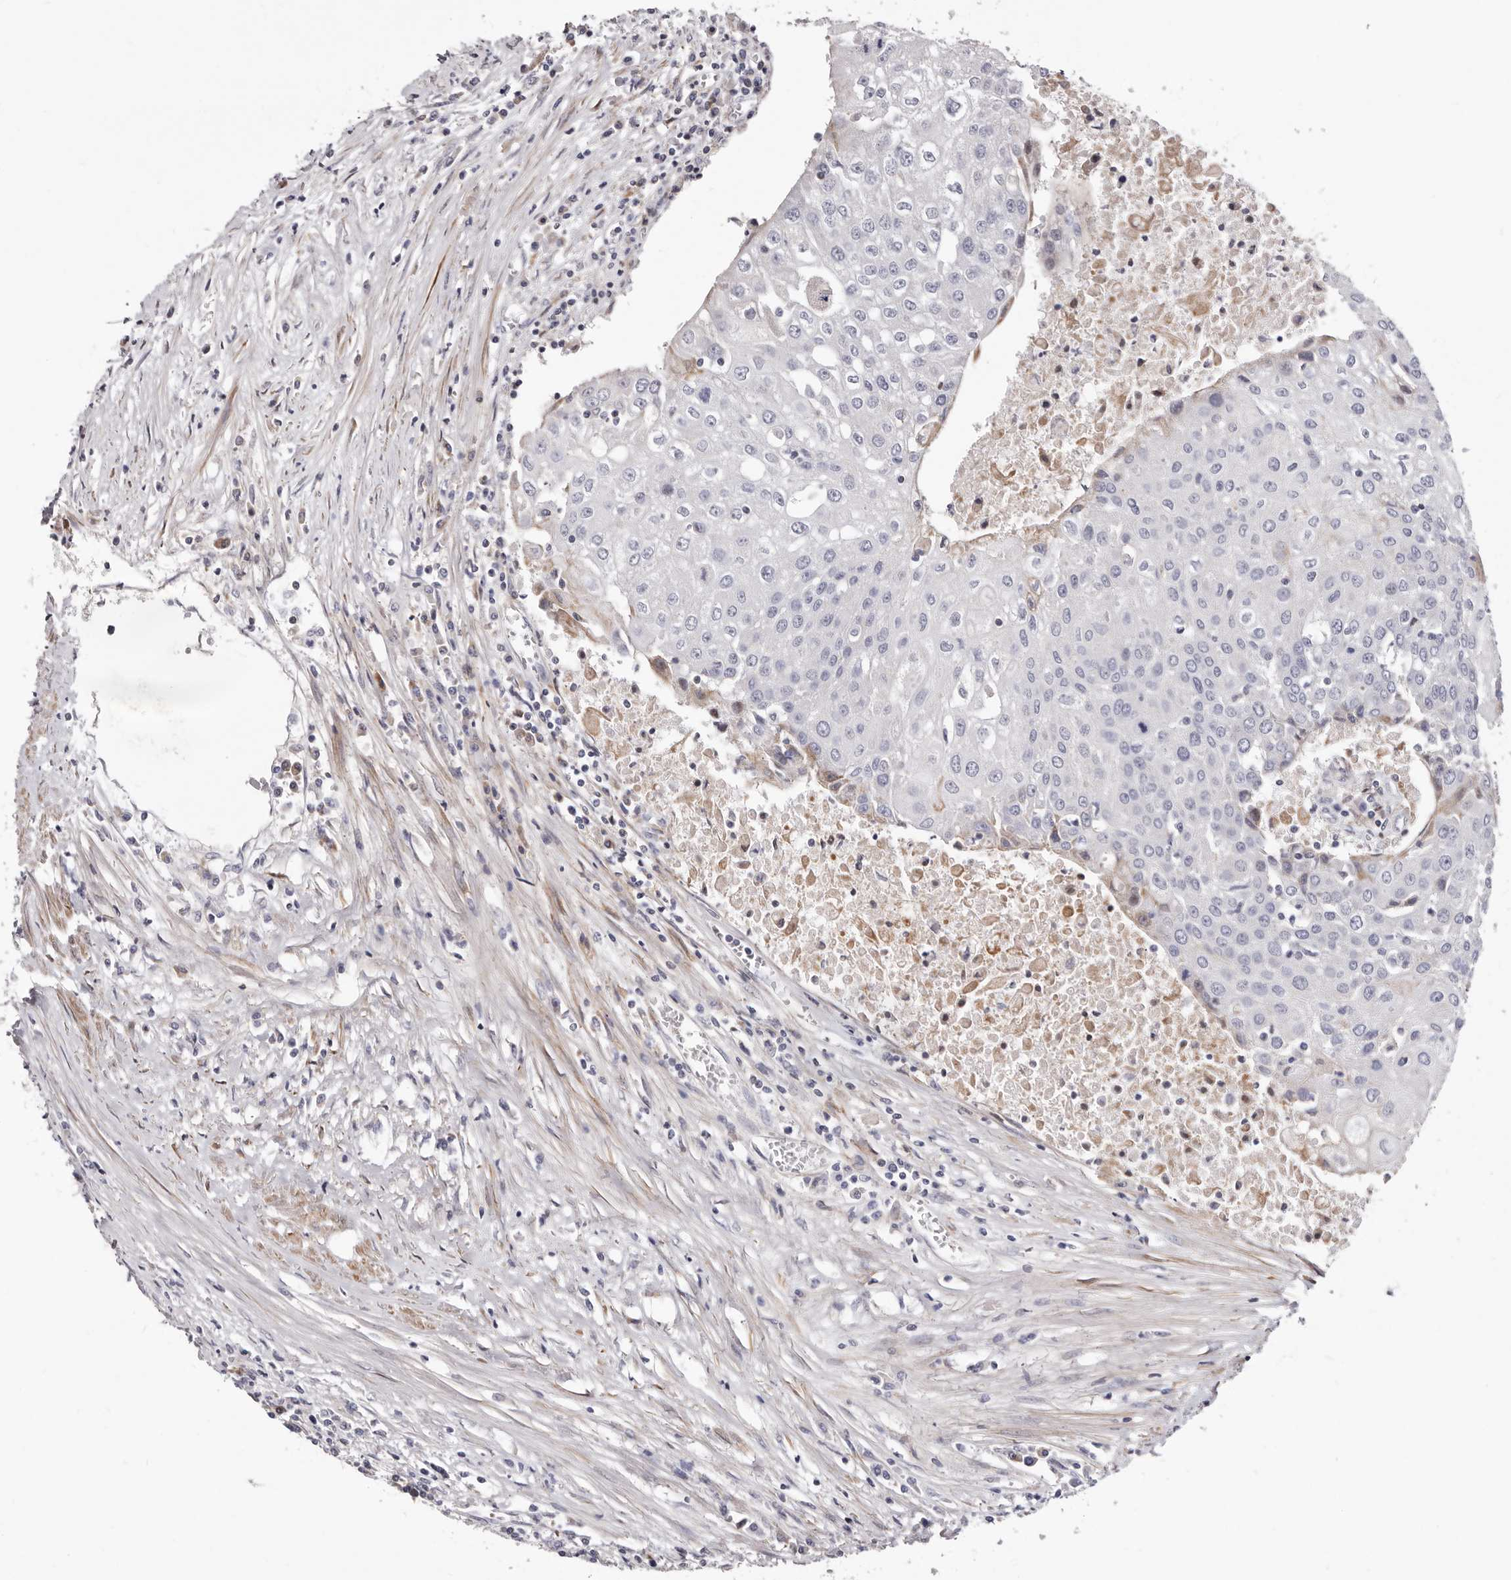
{"staining": {"intensity": "negative", "quantity": "none", "location": "none"}, "tissue": "urothelial cancer", "cell_type": "Tumor cells", "image_type": "cancer", "snomed": [{"axis": "morphology", "description": "Urothelial carcinoma, High grade"}, {"axis": "topography", "description": "Urinary bladder"}], "caption": "Tumor cells are negative for protein expression in human urothelial cancer. (DAB IHC with hematoxylin counter stain).", "gene": "NUBPL", "patient": {"sex": "female", "age": 85}}